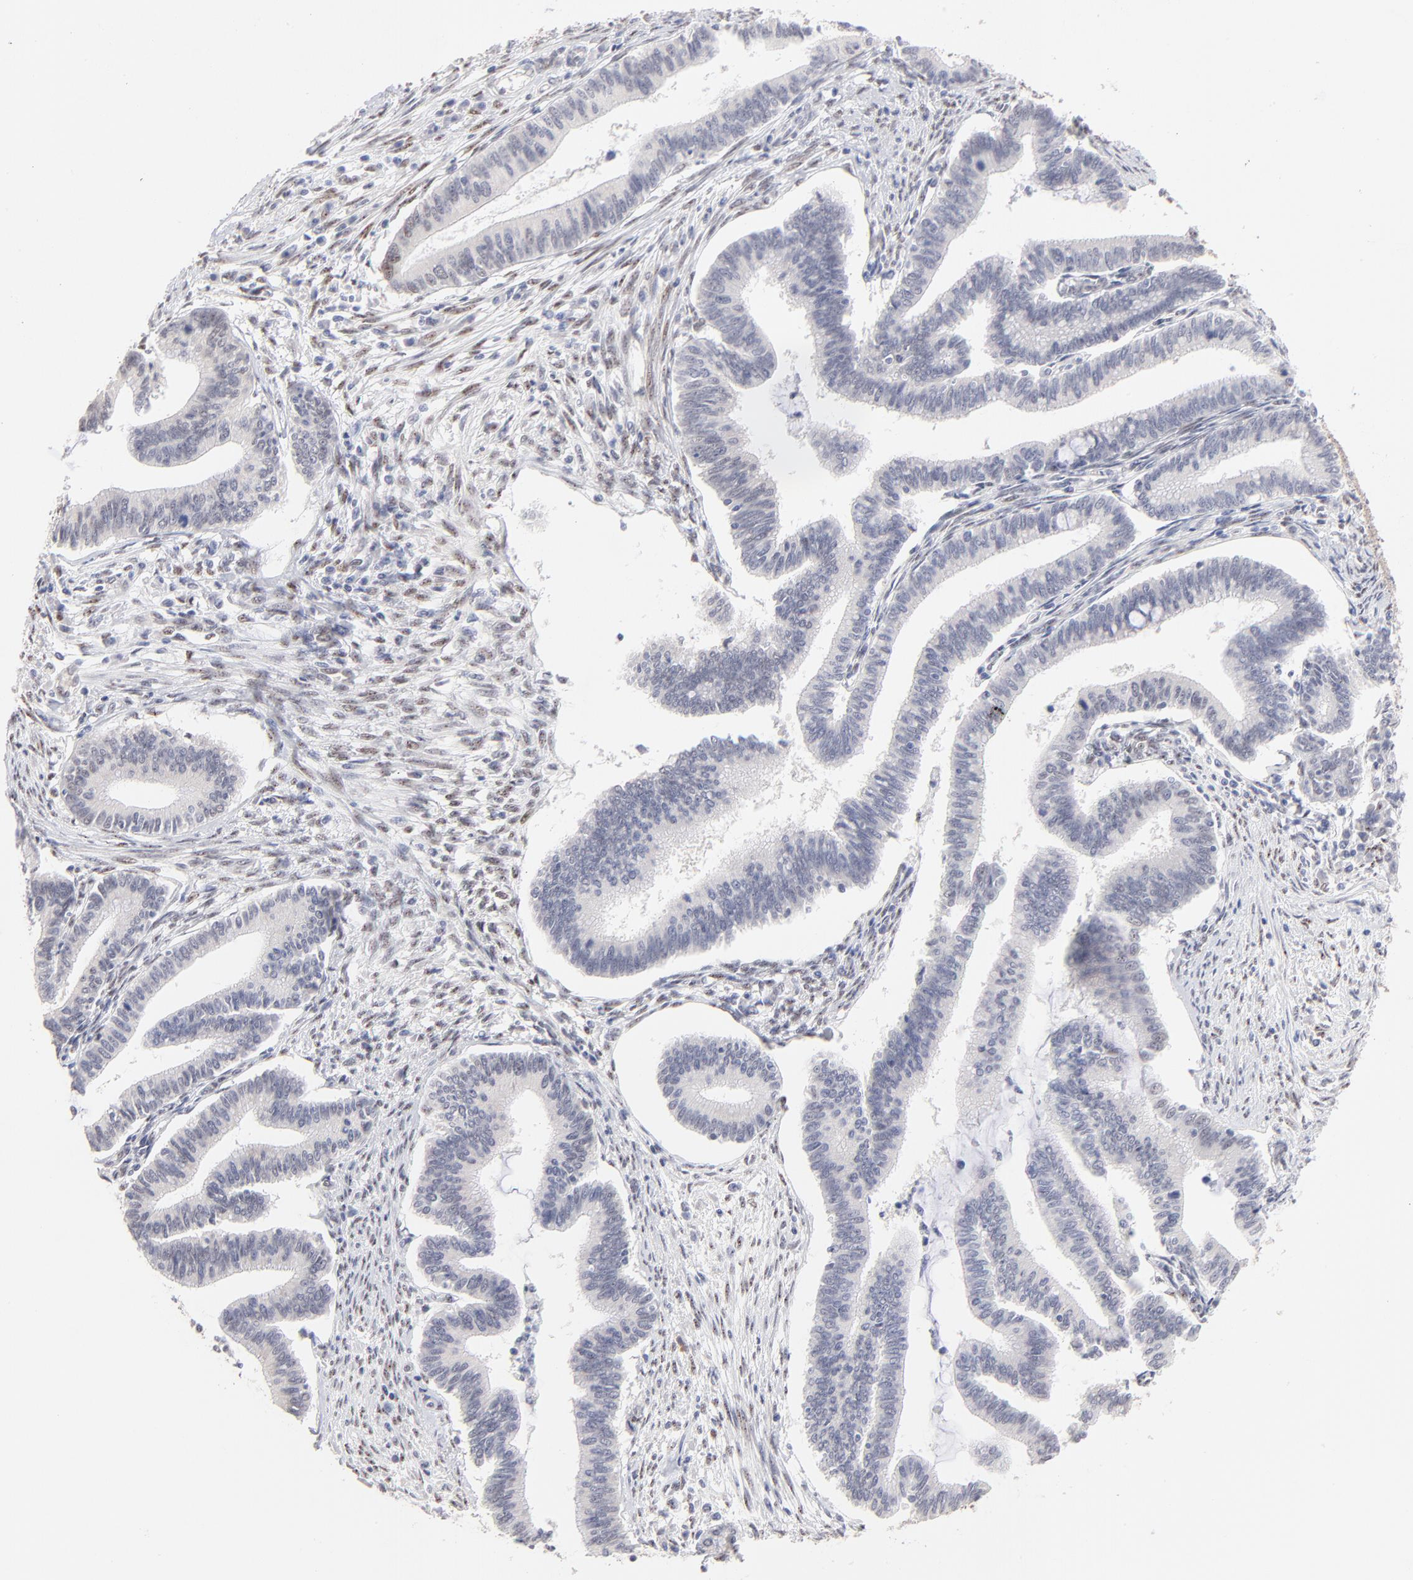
{"staining": {"intensity": "negative", "quantity": "none", "location": "none"}, "tissue": "cervical cancer", "cell_type": "Tumor cells", "image_type": "cancer", "snomed": [{"axis": "morphology", "description": "Adenocarcinoma, NOS"}, {"axis": "topography", "description": "Cervix"}], "caption": "The micrograph reveals no staining of tumor cells in adenocarcinoma (cervical).", "gene": "STAT3", "patient": {"sex": "female", "age": 36}}